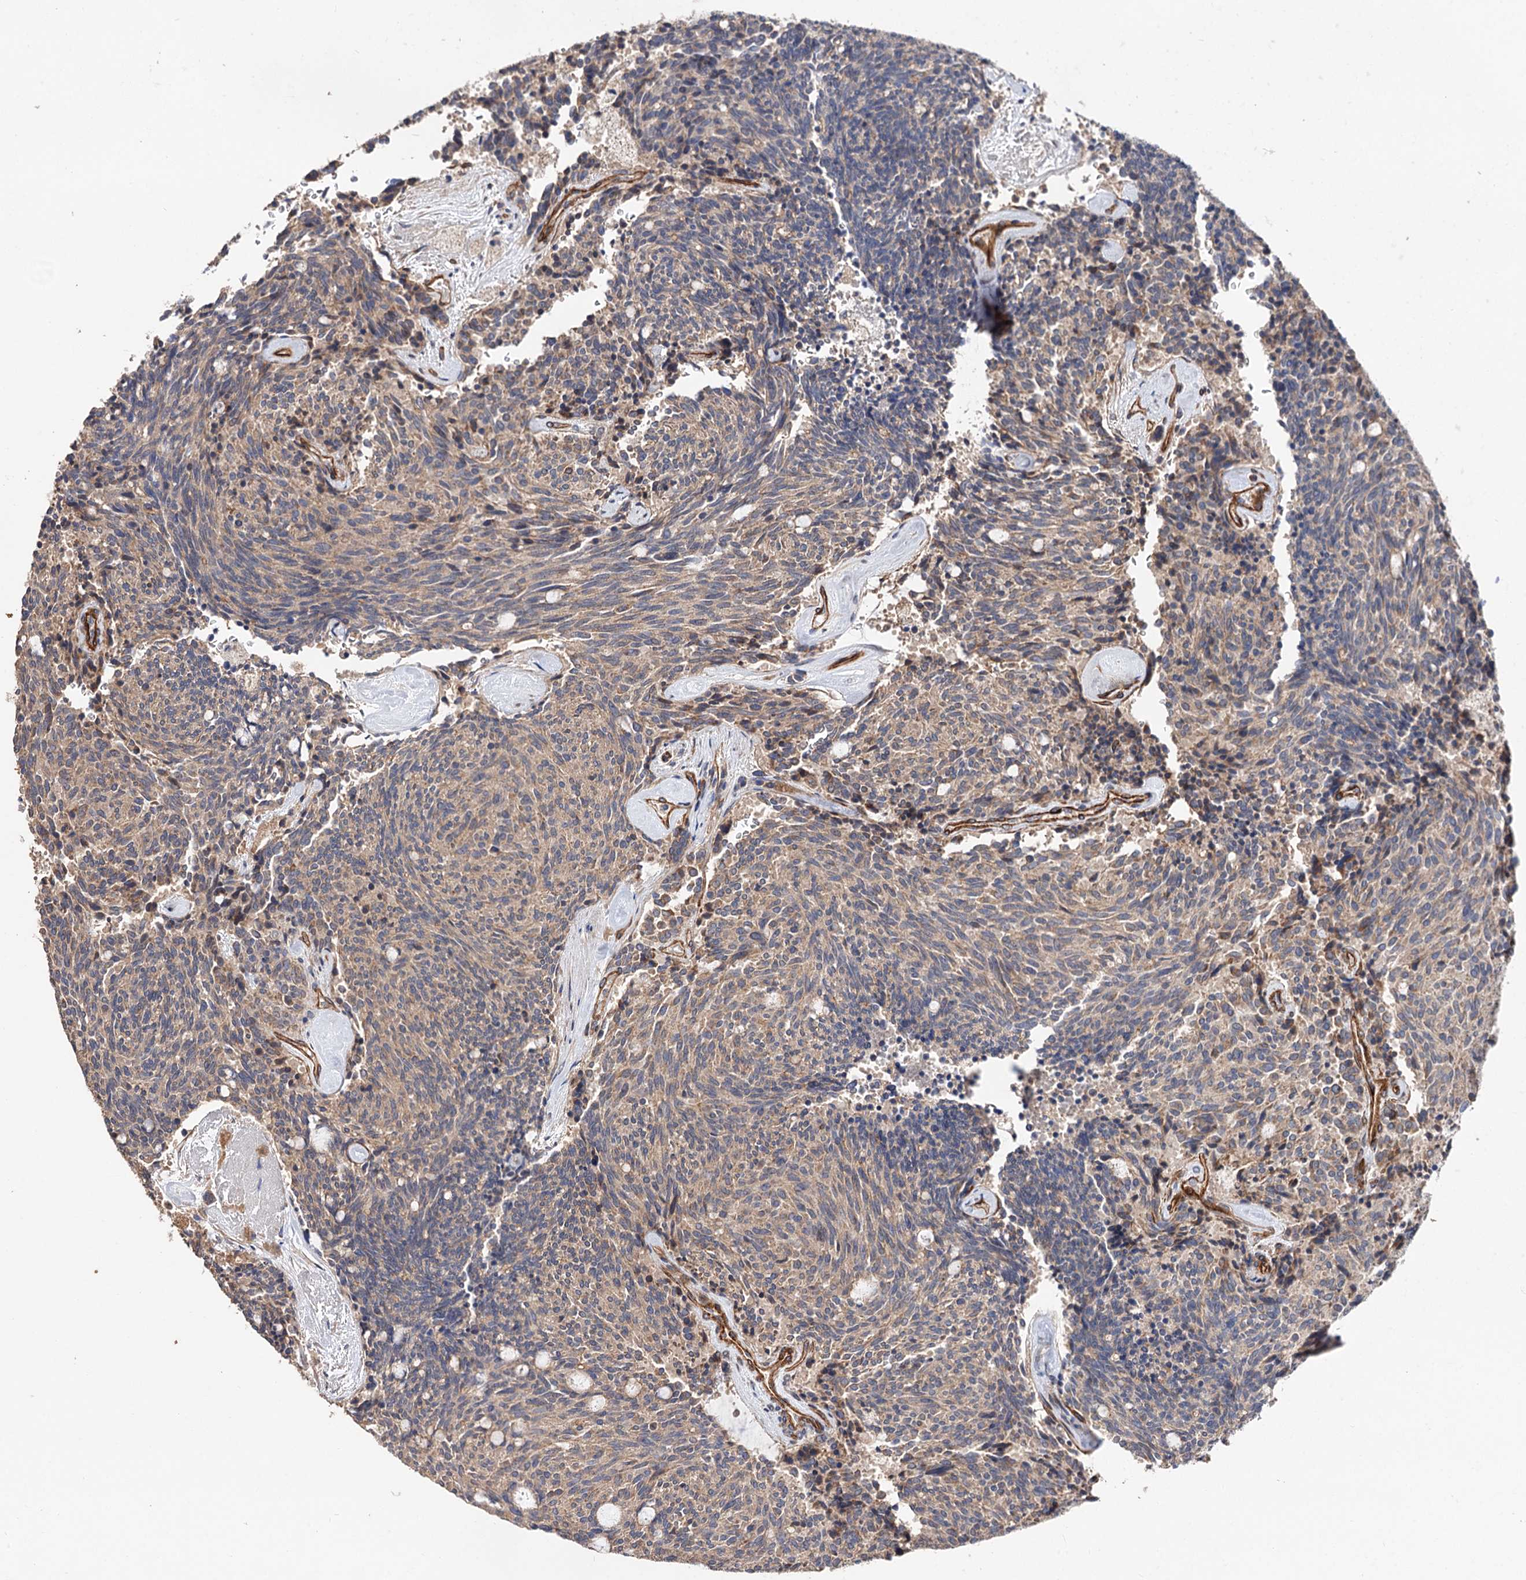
{"staining": {"intensity": "weak", "quantity": "25%-75%", "location": "cytoplasmic/membranous"}, "tissue": "carcinoid", "cell_type": "Tumor cells", "image_type": "cancer", "snomed": [{"axis": "morphology", "description": "Carcinoid, malignant, NOS"}, {"axis": "topography", "description": "Pancreas"}], "caption": "A photomicrograph showing weak cytoplasmic/membranous expression in approximately 25%-75% of tumor cells in carcinoid, as visualized by brown immunohistochemical staining.", "gene": "CSAD", "patient": {"sex": "female", "age": 54}}